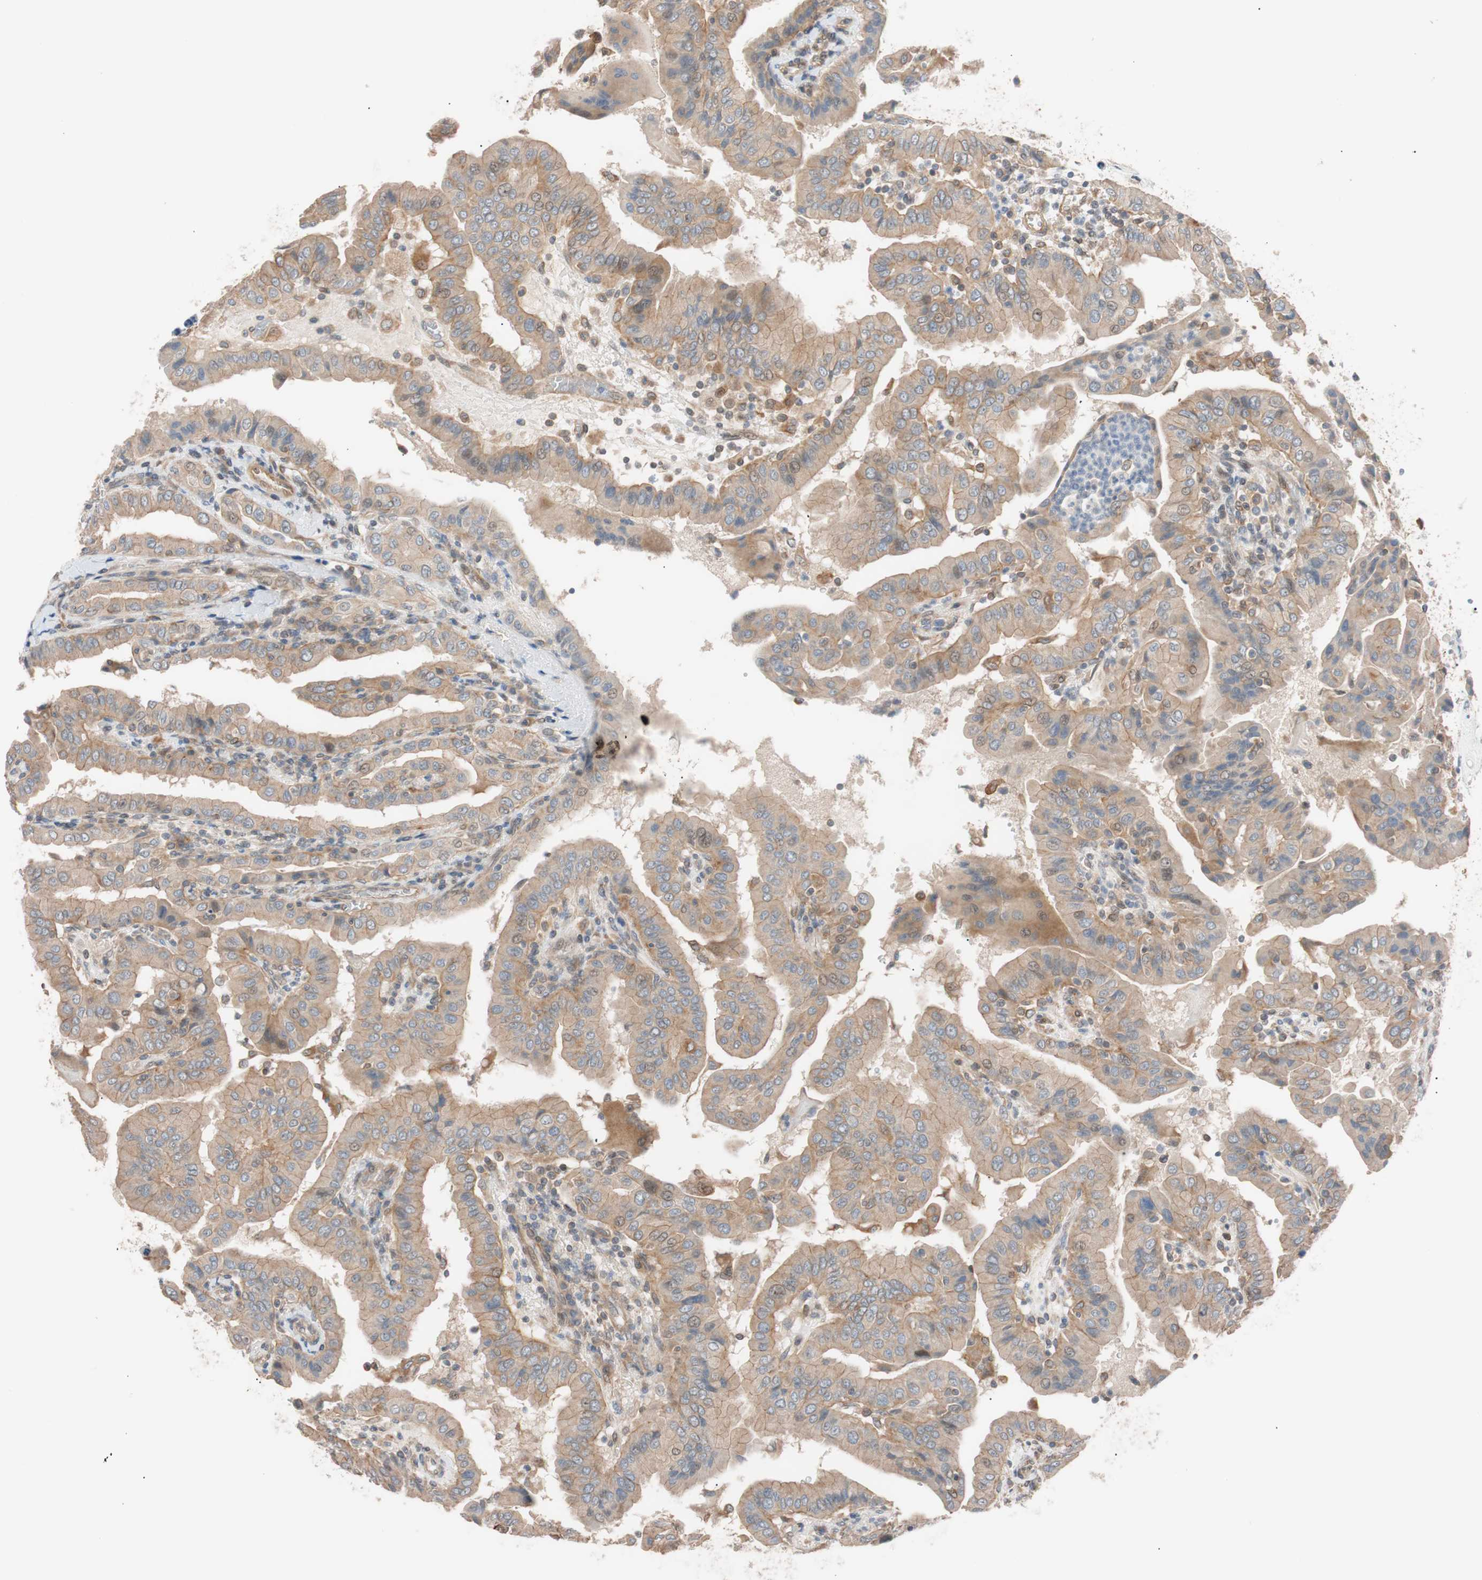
{"staining": {"intensity": "moderate", "quantity": ">75%", "location": "cytoplasmic/membranous"}, "tissue": "thyroid cancer", "cell_type": "Tumor cells", "image_type": "cancer", "snomed": [{"axis": "morphology", "description": "Papillary adenocarcinoma, NOS"}, {"axis": "topography", "description": "Thyroid gland"}], "caption": "Tumor cells show medium levels of moderate cytoplasmic/membranous staining in about >75% of cells in thyroid cancer (papillary adenocarcinoma).", "gene": "SMG1", "patient": {"sex": "male", "age": 33}}